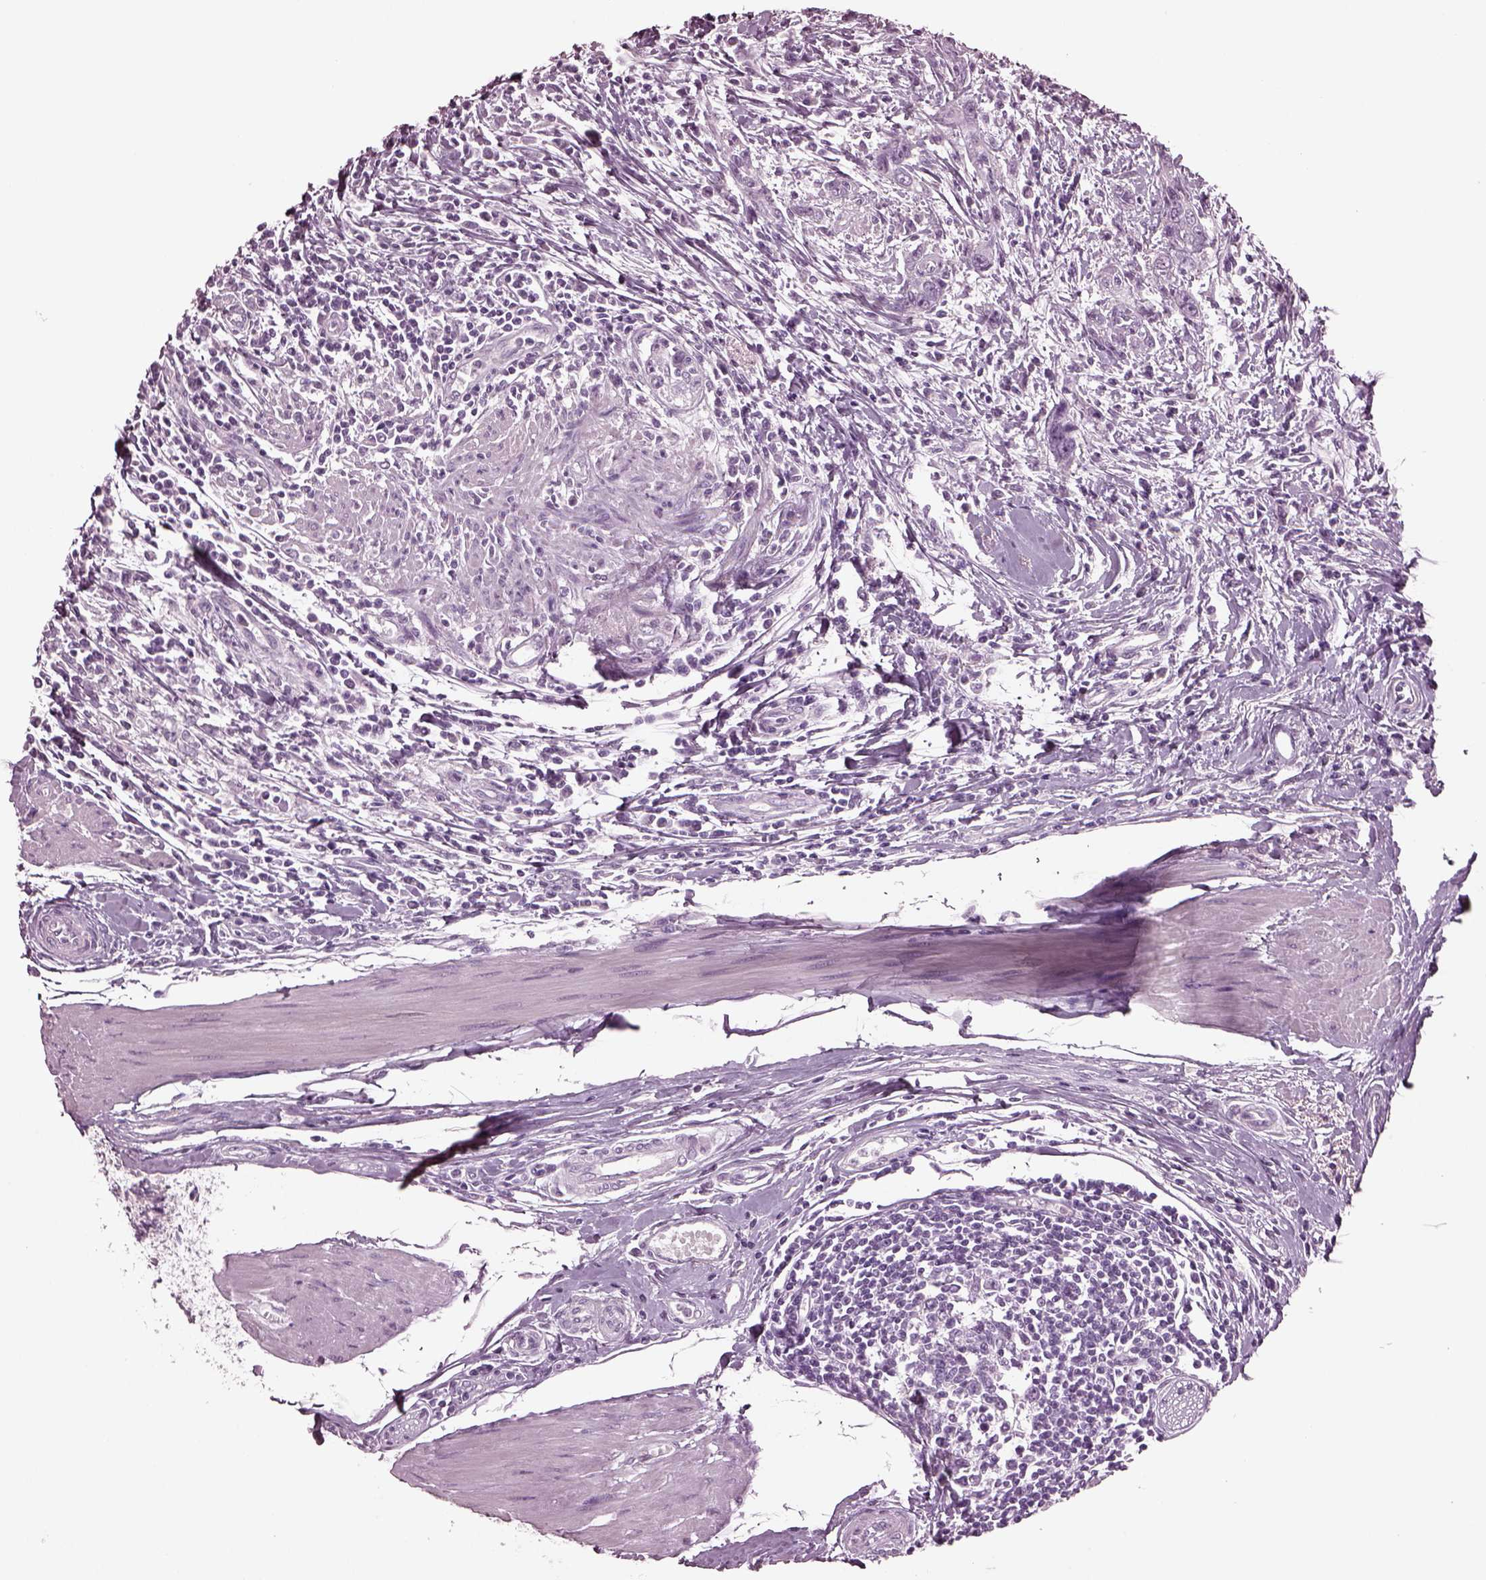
{"staining": {"intensity": "negative", "quantity": "none", "location": "none"}, "tissue": "urothelial cancer", "cell_type": "Tumor cells", "image_type": "cancer", "snomed": [{"axis": "morphology", "description": "Urothelial carcinoma, High grade"}, {"axis": "topography", "description": "Urinary bladder"}], "caption": "DAB immunohistochemical staining of urothelial cancer reveals no significant expression in tumor cells. (DAB immunohistochemistry (IHC), high magnification).", "gene": "MIB2", "patient": {"sex": "male", "age": 83}}